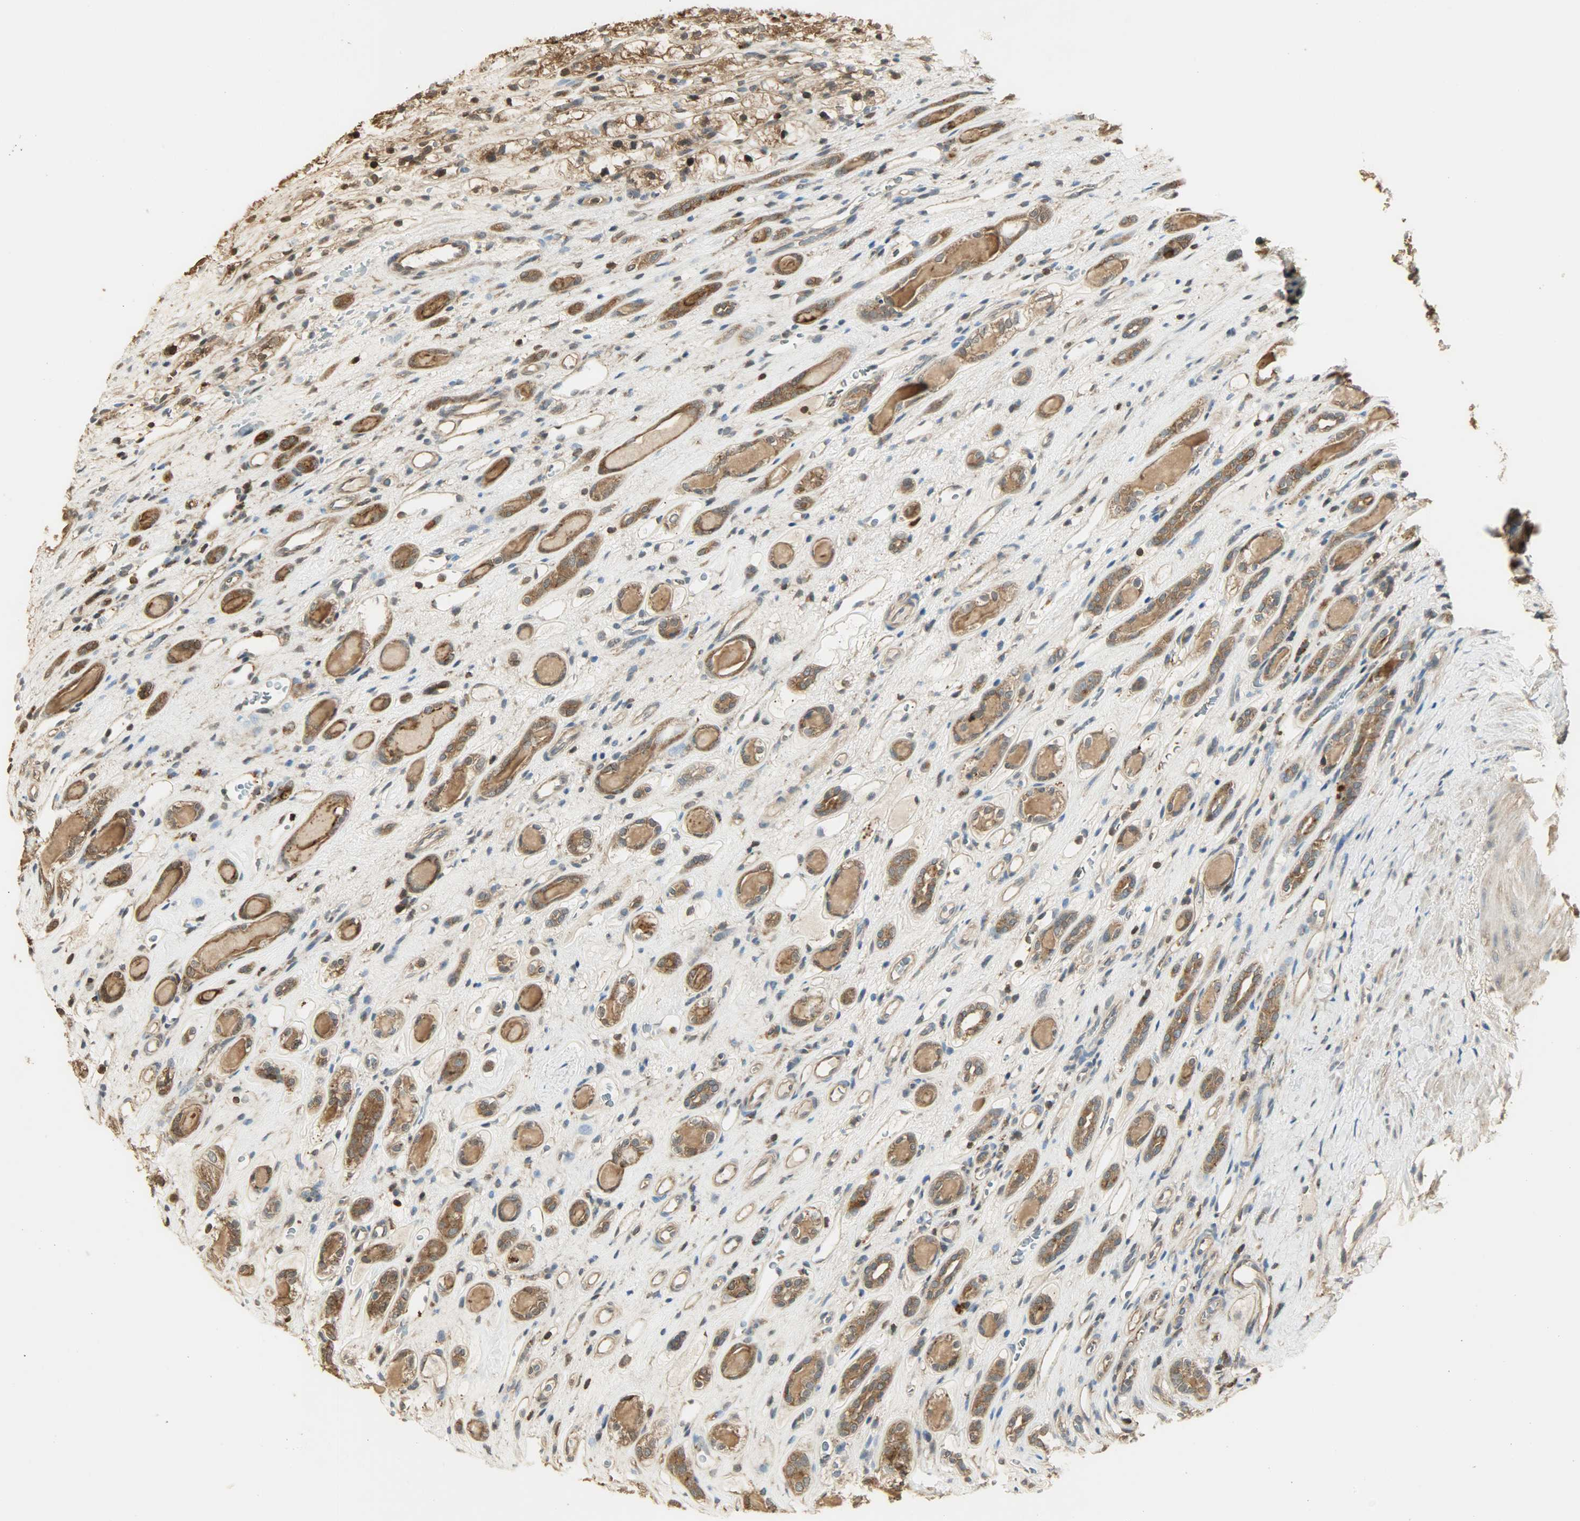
{"staining": {"intensity": "moderate", "quantity": ">75%", "location": "cytoplasmic/membranous"}, "tissue": "renal cancer", "cell_type": "Tumor cells", "image_type": "cancer", "snomed": [{"axis": "morphology", "description": "Adenocarcinoma, NOS"}, {"axis": "topography", "description": "Kidney"}], "caption": "Human renal cancer (adenocarcinoma) stained for a protein (brown) reveals moderate cytoplasmic/membranous positive positivity in about >75% of tumor cells.", "gene": "YWHAZ", "patient": {"sex": "female", "age": 60}}